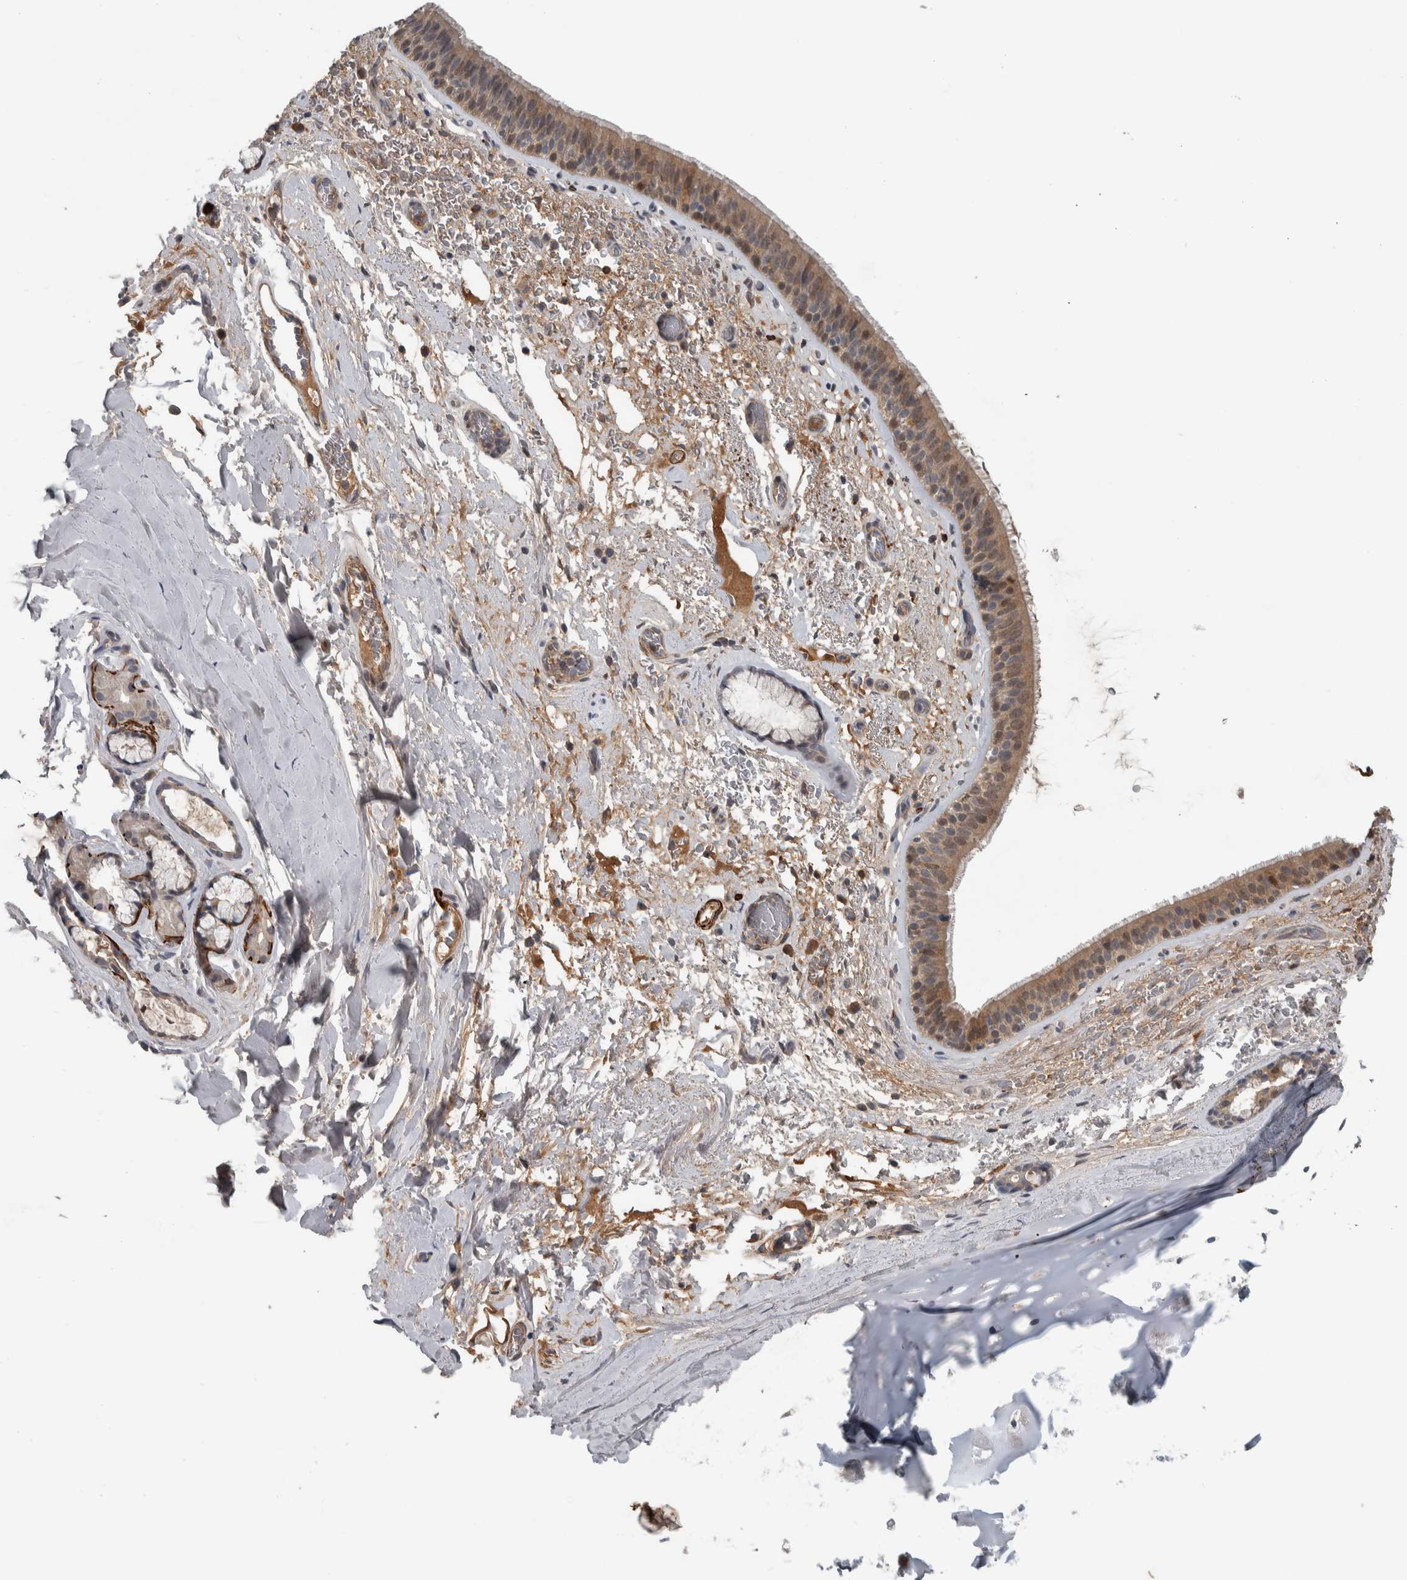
{"staining": {"intensity": "moderate", "quantity": ">75%", "location": "cytoplasmic/membranous,nuclear"}, "tissue": "bronchus", "cell_type": "Respiratory epithelial cells", "image_type": "normal", "snomed": [{"axis": "morphology", "description": "Normal tissue, NOS"}, {"axis": "topography", "description": "Cartilage tissue"}], "caption": "Protein staining exhibits moderate cytoplasmic/membranous,nuclear staining in about >75% of respiratory epithelial cells in unremarkable bronchus. Using DAB (3,3'-diaminobenzidine) (brown) and hematoxylin (blue) stains, captured at high magnification using brightfield microscopy.", "gene": "LBHD1", "patient": {"sex": "female", "age": 63}}